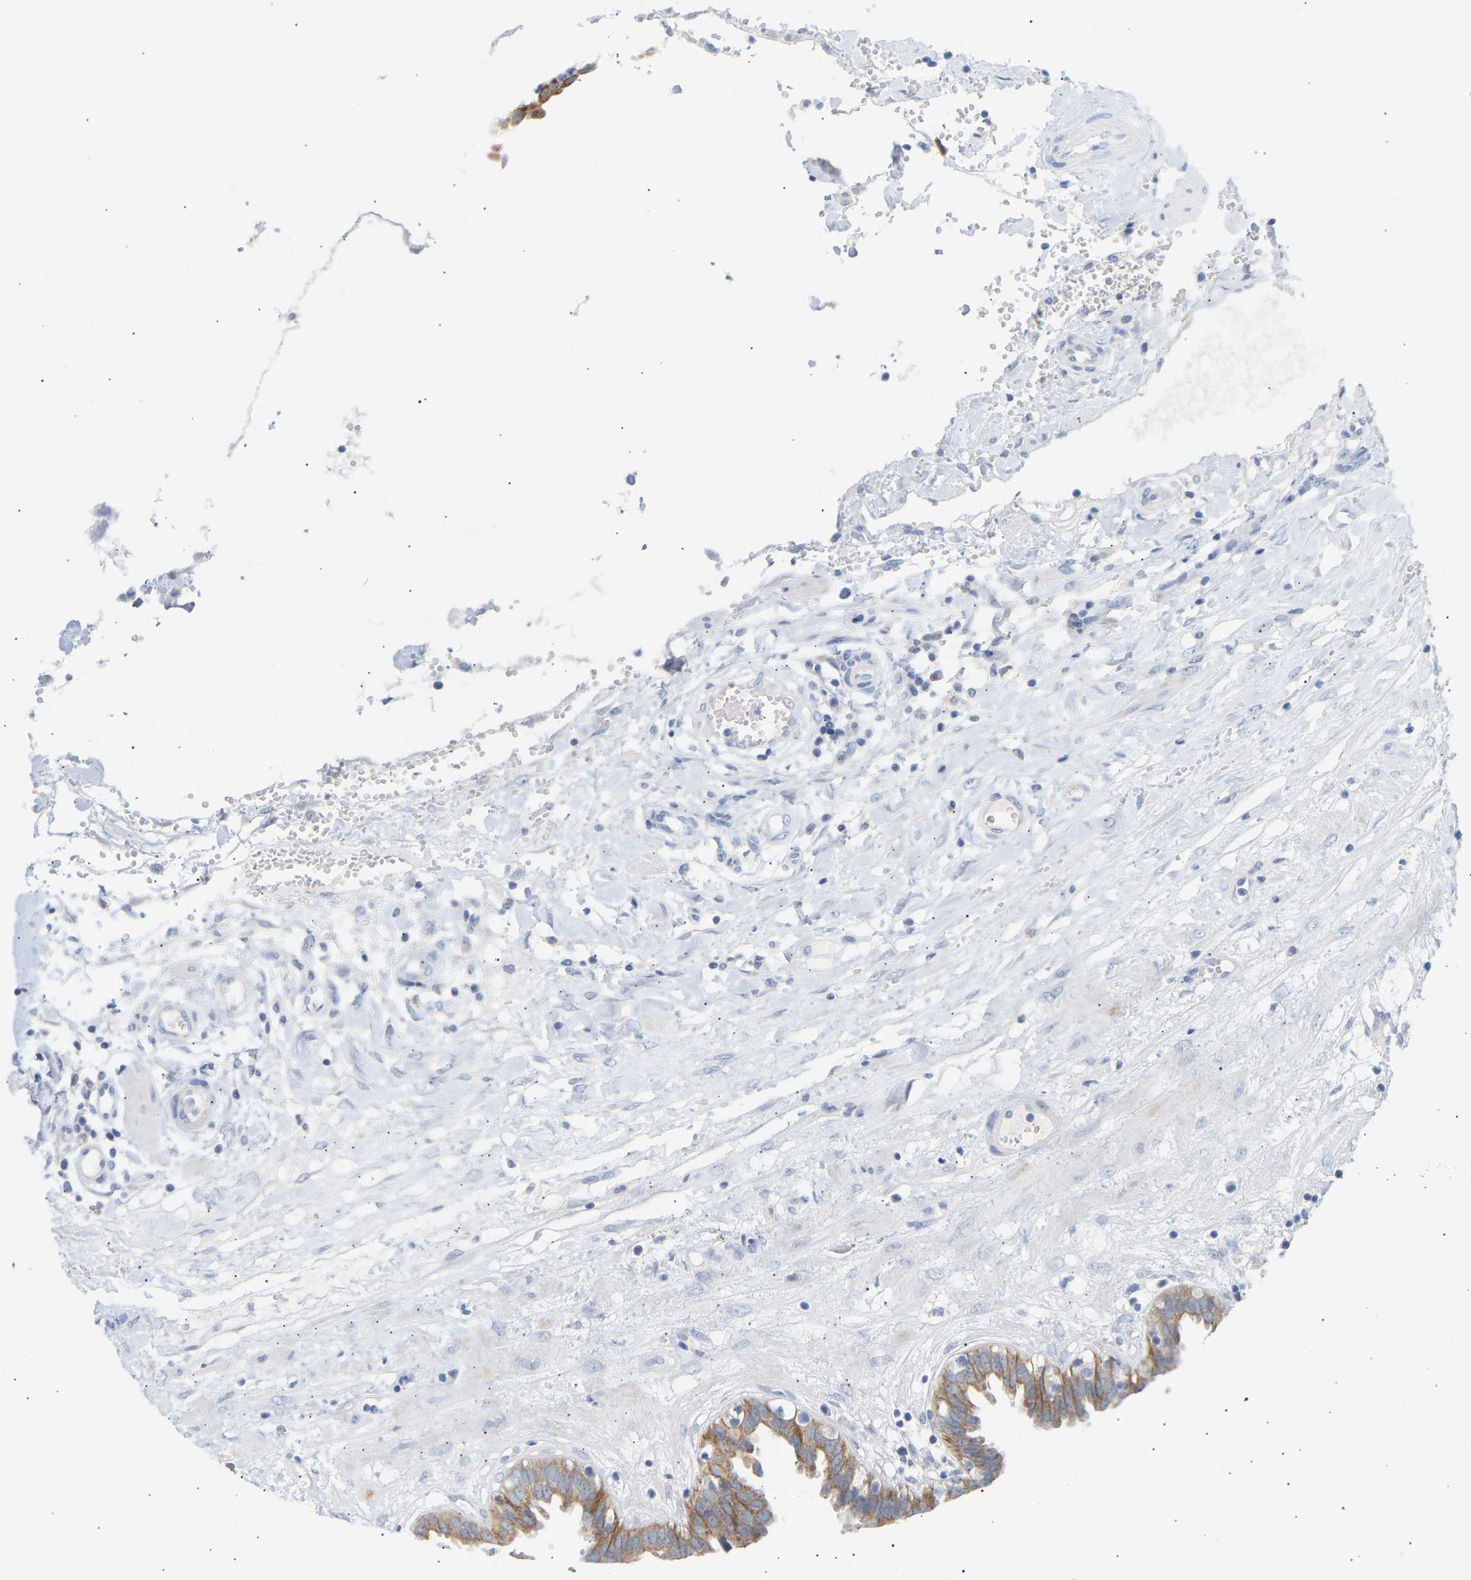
{"staining": {"intensity": "moderate", "quantity": "25%-75%", "location": "cytoplasmic/membranous"}, "tissue": "fallopian tube", "cell_type": "Glandular cells", "image_type": "normal", "snomed": [{"axis": "morphology", "description": "Normal tissue, NOS"}, {"axis": "topography", "description": "Fallopian tube"}, {"axis": "topography", "description": "Placenta"}], "caption": "Fallopian tube stained for a protein (brown) exhibits moderate cytoplasmic/membranous positive staining in about 25%-75% of glandular cells.", "gene": "PEX1", "patient": {"sex": "female", "age": 32}}